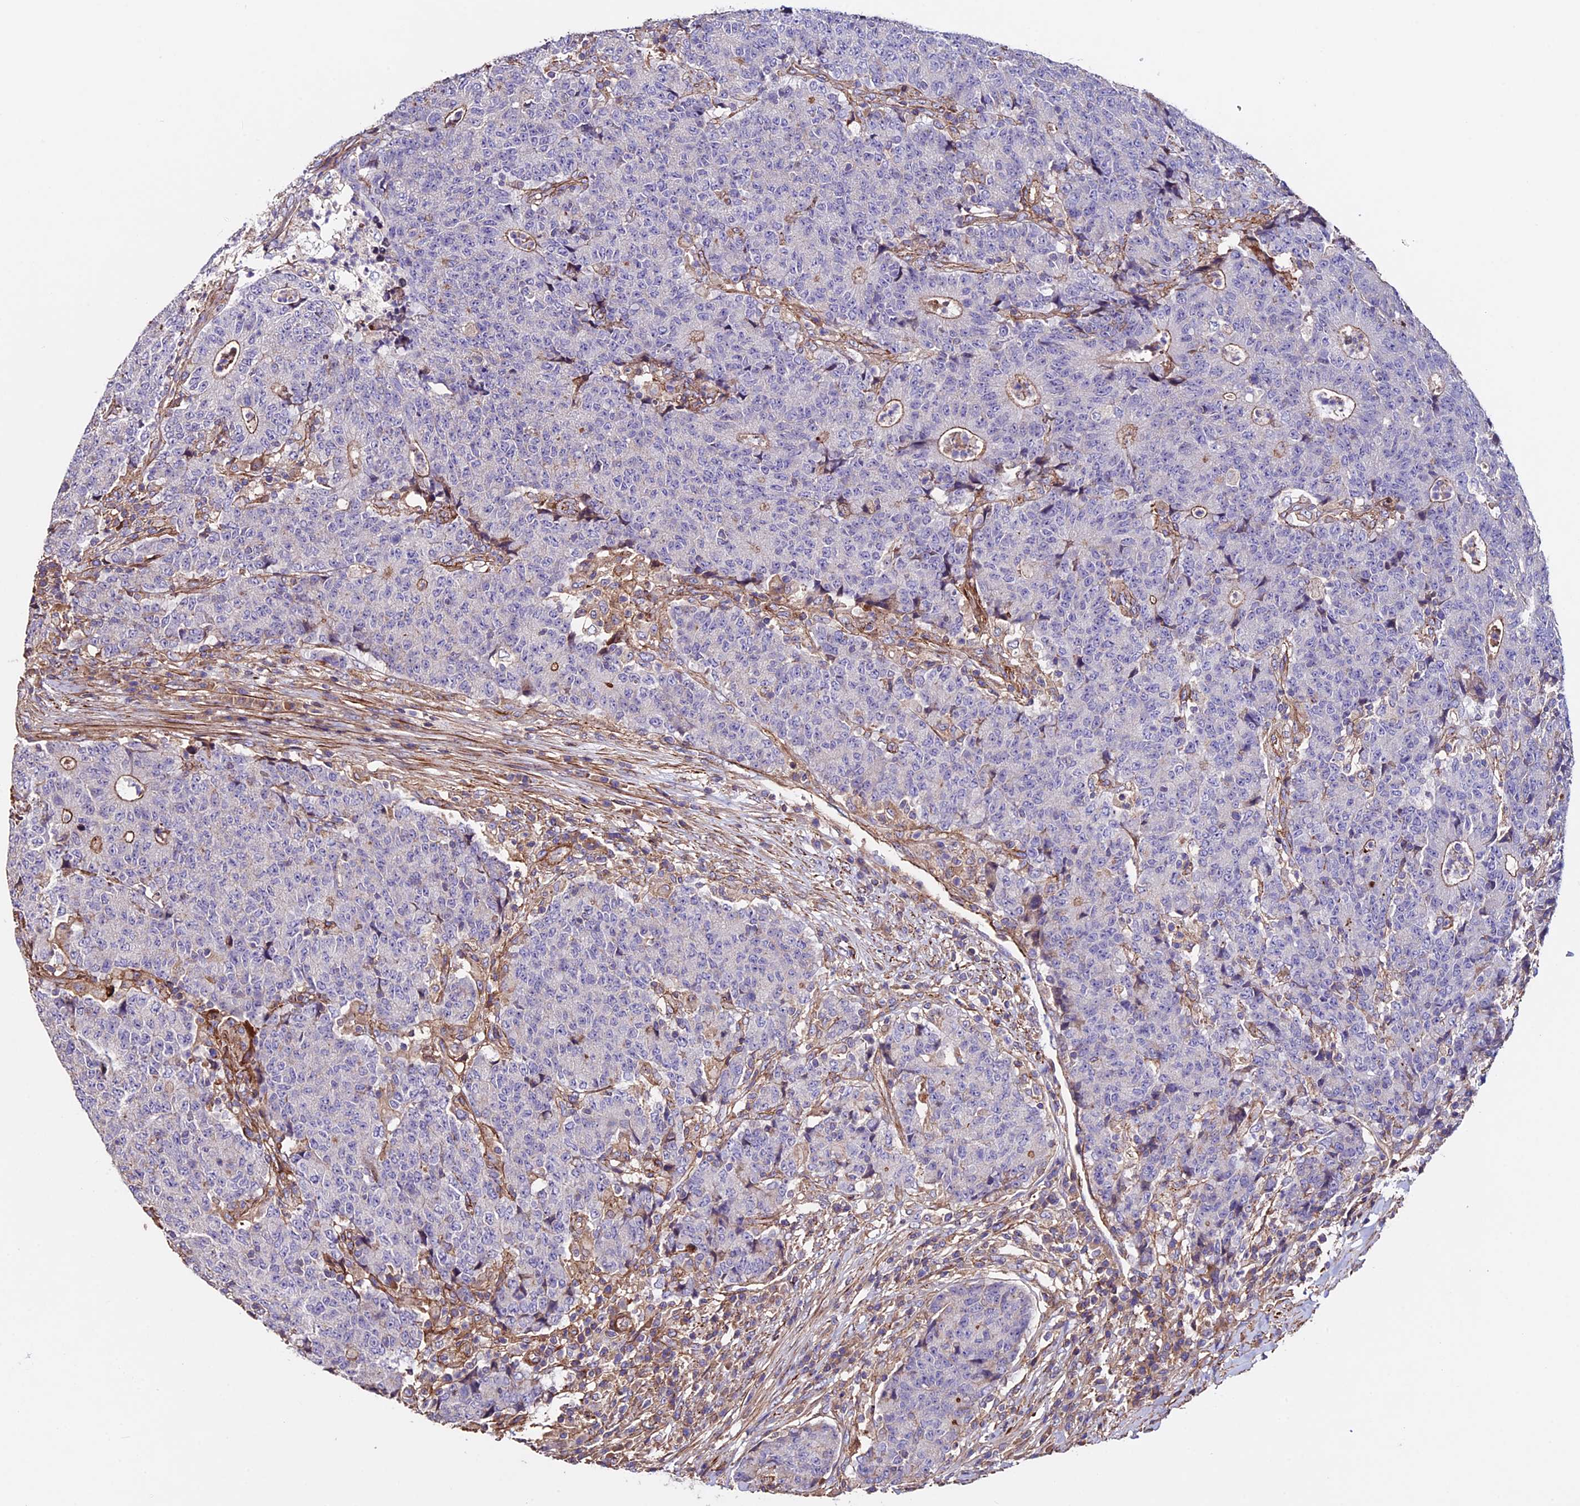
{"staining": {"intensity": "weak", "quantity": "<25%", "location": "cytoplasmic/membranous"}, "tissue": "colorectal cancer", "cell_type": "Tumor cells", "image_type": "cancer", "snomed": [{"axis": "morphology", "description": "Adenocarcinoma, NOS"}, {"axis": "topography", "description": "Colon"}], "caption": "The photomicrograph exhibits no significant staining in tumor cells of adenocarcinoma (colorectal). (Brightfield microscopy of DAB (3,3'-diaminobenzidine) immunohistochemistry at high magnification).", "gene": "EVA1B", "patient": {"sex": "female", "age": 75}}